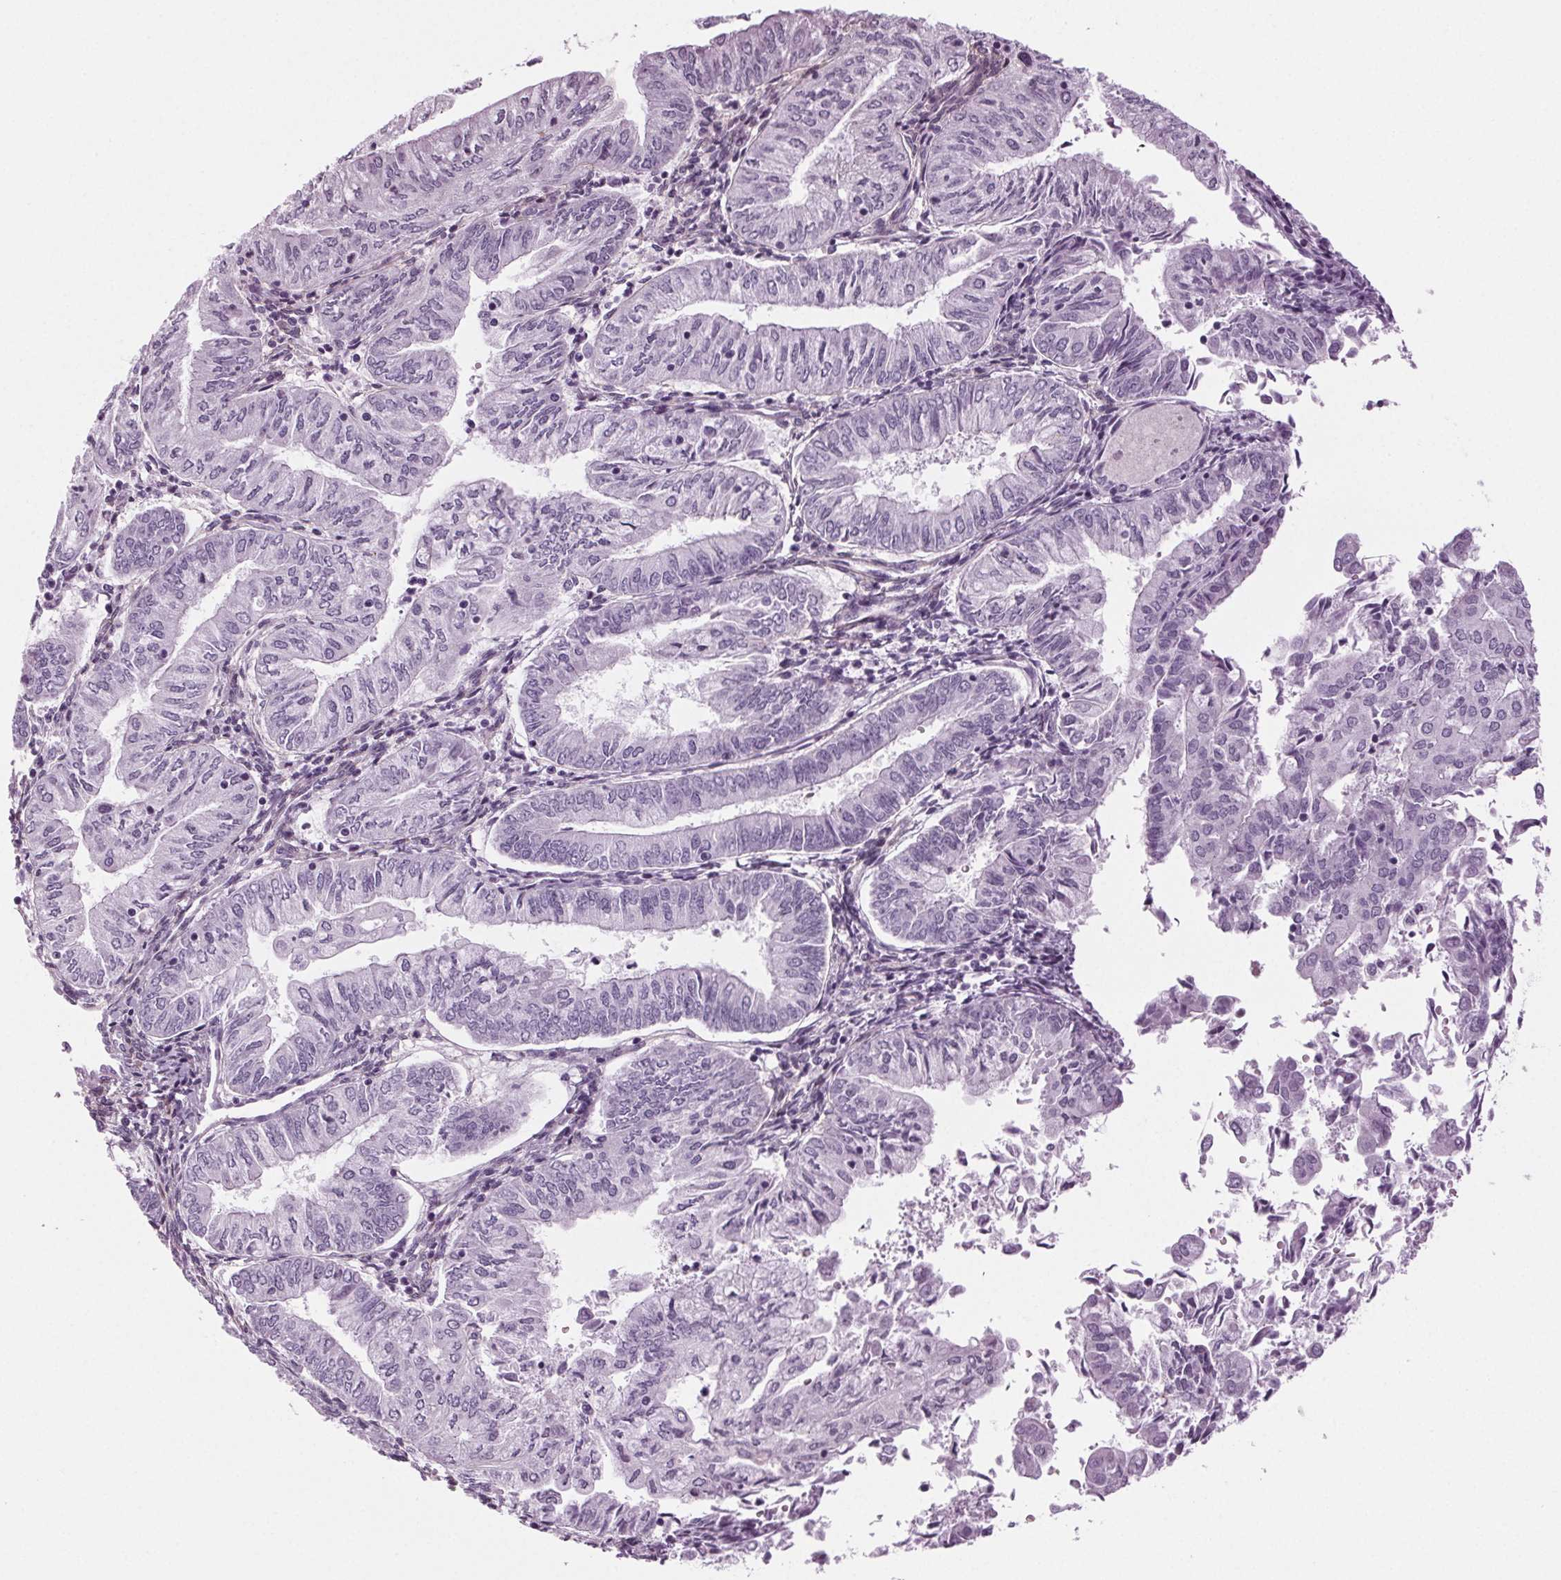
{"staining": {"intensity": "negative", "quantity": "none", "location": "none"}, "tissue": "endometrial cancer", "cell_type": "Tumor cells", "image_type": "cancer", "snomed": [{"axis": "morphology", "description": "Adenocarcinoma, NOS"}, {"axis": "topography", "description": "Endometrium"}], "caption": "This is a micrograph of immunohistochemistry staining of endometrial adenocarcinoma, which shows no positivity in tumor cells.", "gene": "BHLHE22", "patient": {"sex": "female", "age": 55}}